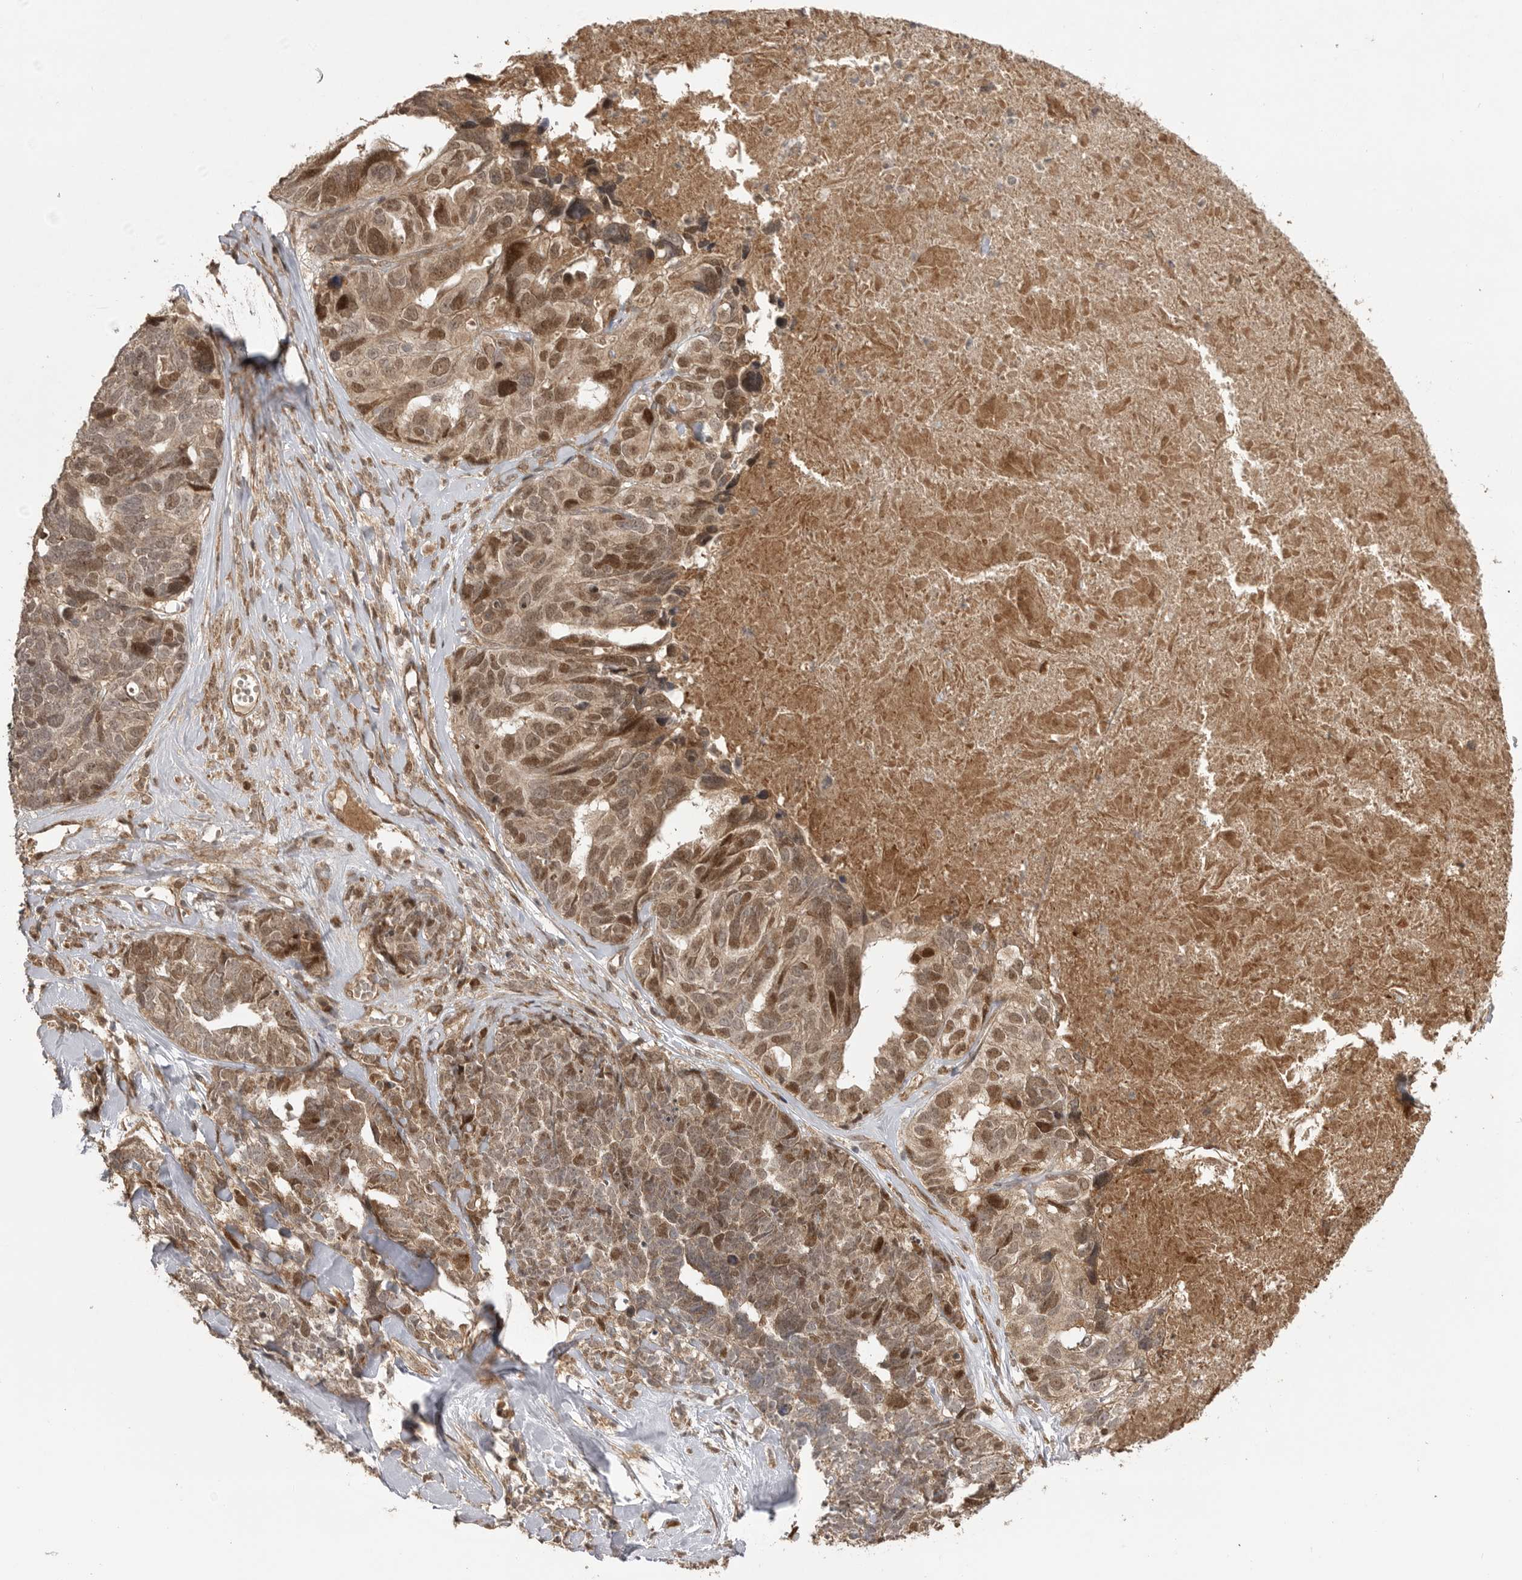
{"staining": {"intensity": "moderate", "quantity": "25%-75%", "location": "nuclear"}, "tissue": "ovarian cancer", "cell_type": "Tumor cells", "image_type": "cancer", "snomed": [{"axis": "morphology", "description": "Cystadenocarcinoma, serous, NOS"}, {"axis": "topography", "description": "Ovary"}], "caption": "Ovarian serous cystadenocarcinoma tissue displays moderate nuclear staining in about 25%-75% of tumor cells", "gene": "BOC", "patient": {"sex": "female", "age": 79}}